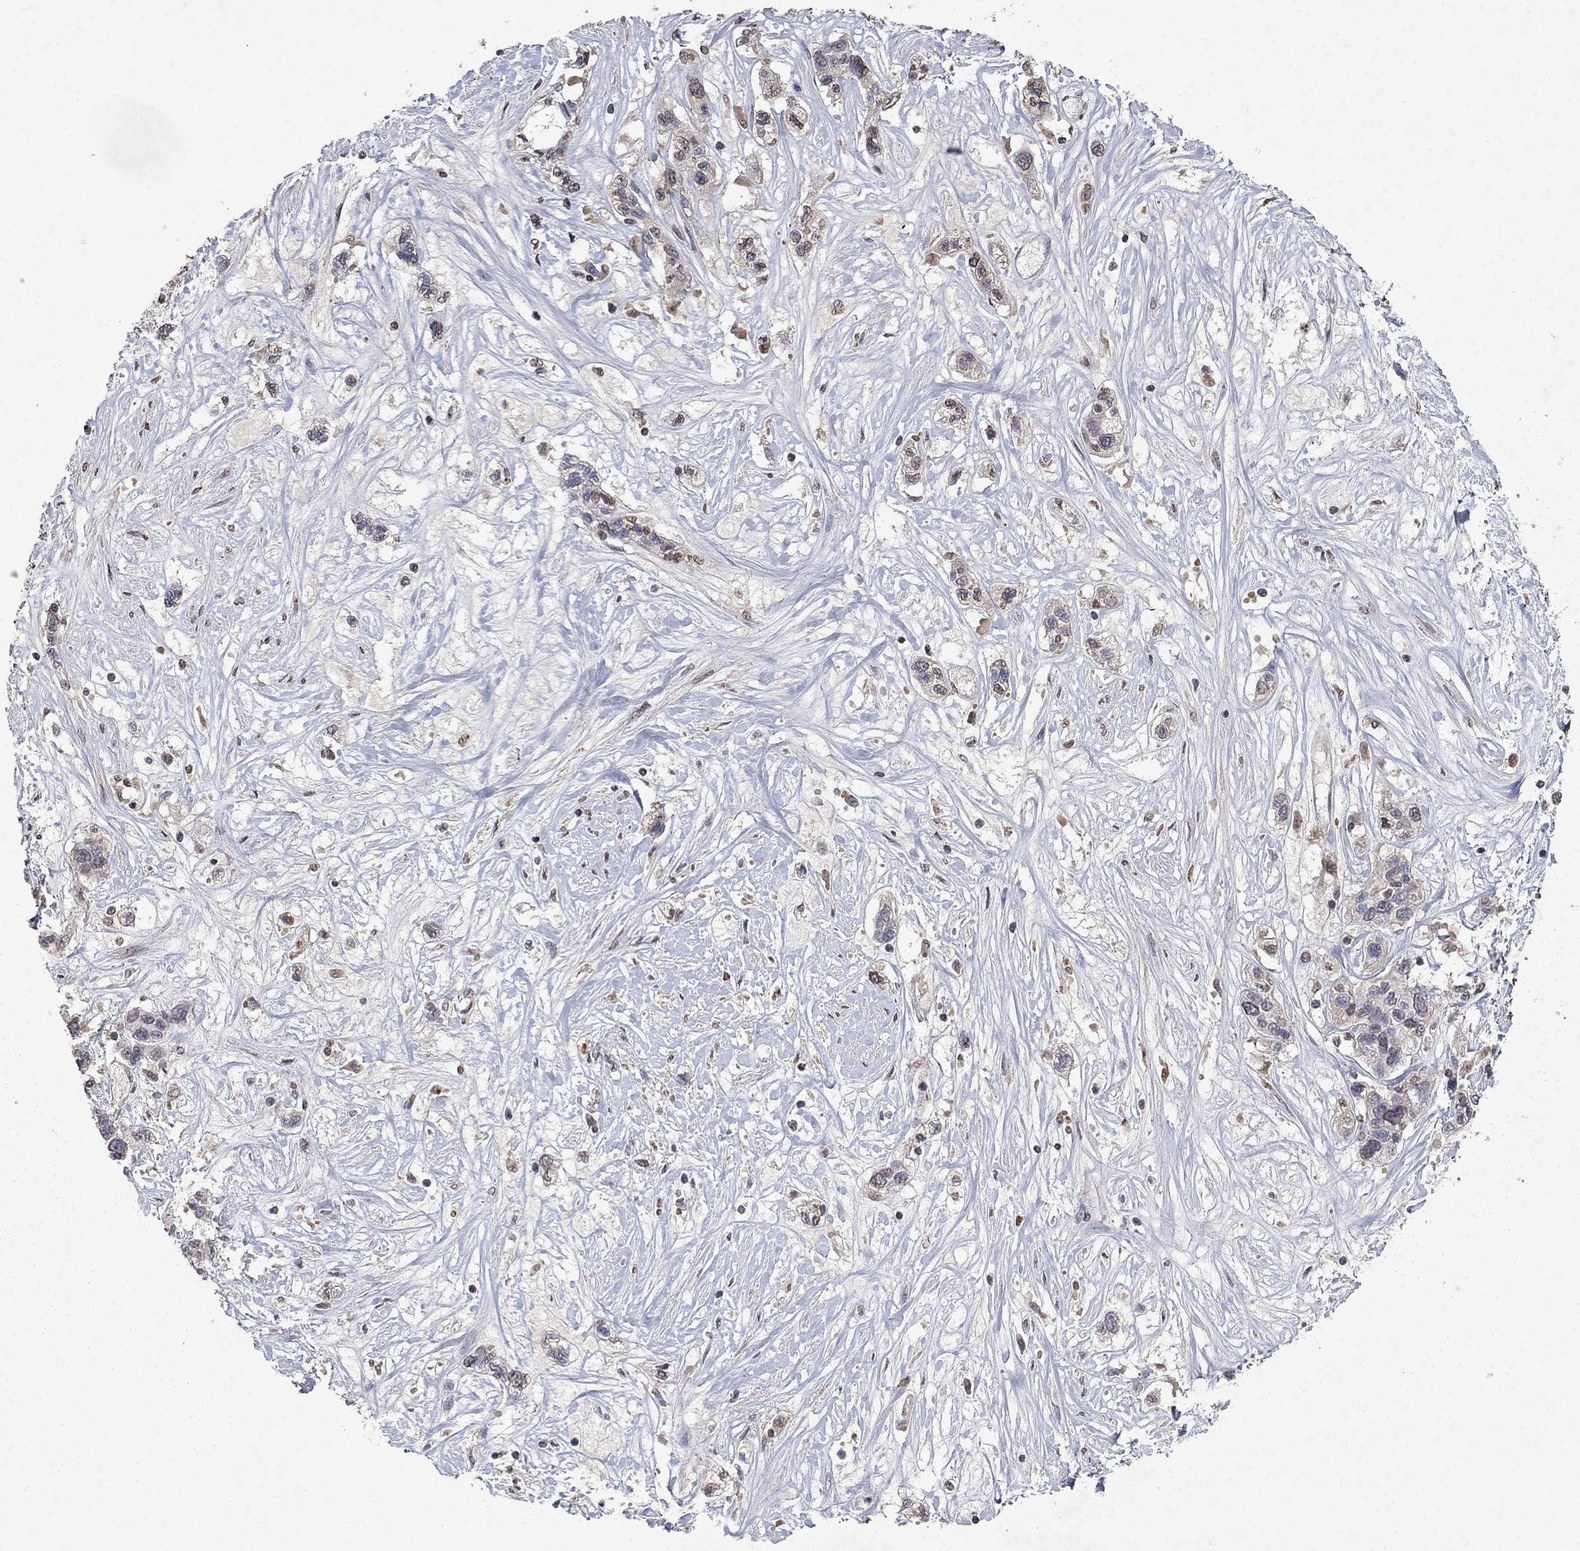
{"staining": {"intensity": "negative", "quantity": "none", "location": "none"}, "tissue": "liver cancer", "cell_type": "Tumor cells", "image_type": "cancer", "snomed": [{"axis": "morphology", "description": "Adenocarcinoma, NOS"}, {"axis": "morphology", "description": "Cholangiocarcinoma"}, {"axis": "topography", "description": "Liver"}], "caption": "A photomicrograph of liver cancer (adenocarcinoma) stained for a protein exhibits no brown staining in tumor cells. (DAB (3,3'-diaminobenzidine) immunohistochemistry, high magnification).", "gene": "TTC38", "patient": {"sex": "male", "age": 64}}